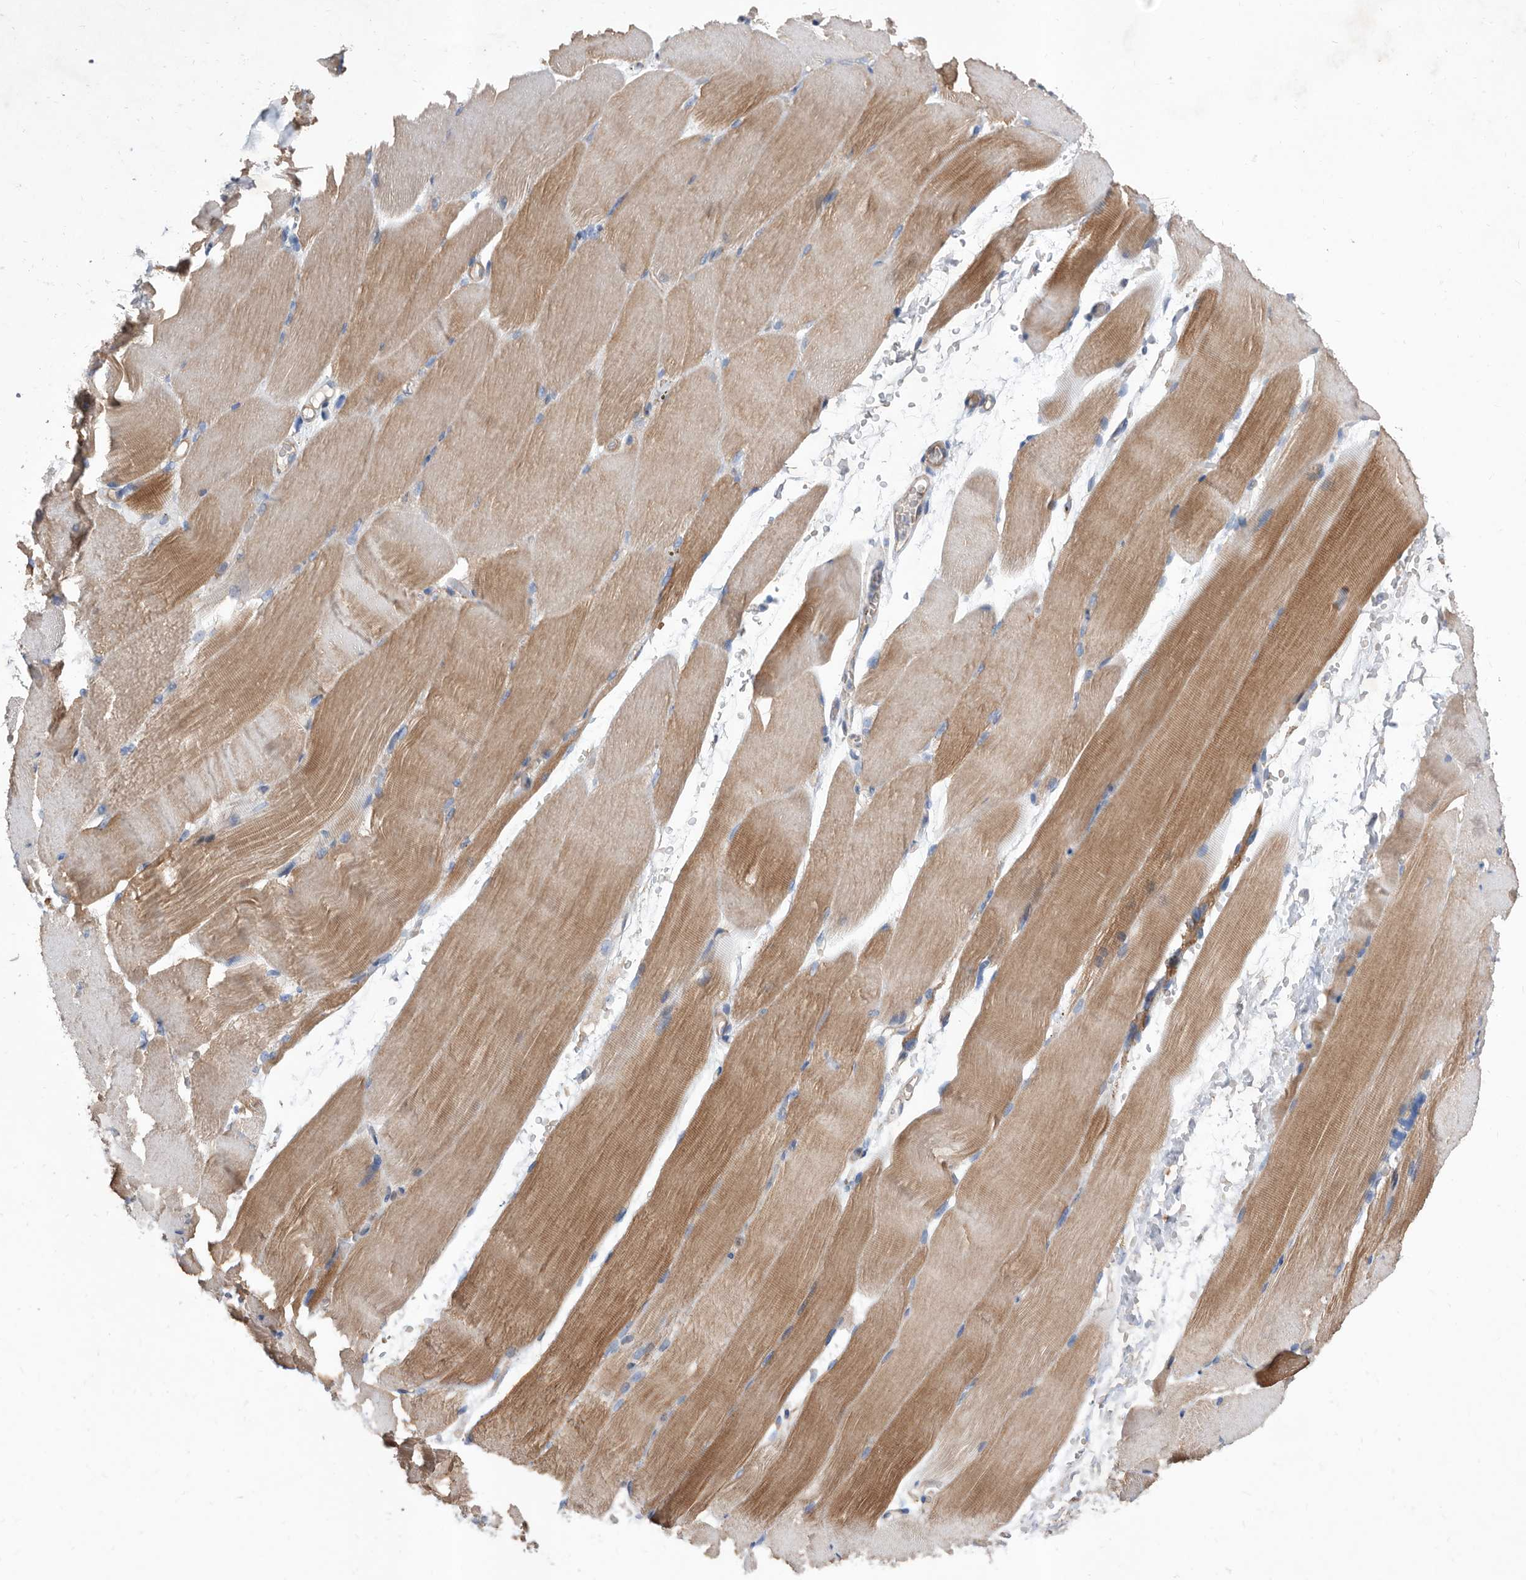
{"staining": {"intensity": "moderate", "quantity": "25%-75%", "location": "cytoplasmic/membranous"}, "tissue": "skeletal muscle", "cell_type": "Myocytes", "image_type": "normal", "snomed": [{"axis": "morphology", "description": "Normal tissue, NOS"}, {"axis": "topography", "description": "Skeletal muscle"}, {"axis": "topography", "description": "Parathyroid gland"}], "caption": "A brown stain highlights moderate cytoplasmic/membranous staining of a protein in myocytes of normal human skeletal muscle. (DAB (3,3'-diaminobenzidine) IHC with brightfield microscopy, high magnification).", "gene": "ATP13A3", "patient": {"sex": "female", "age": 37}}